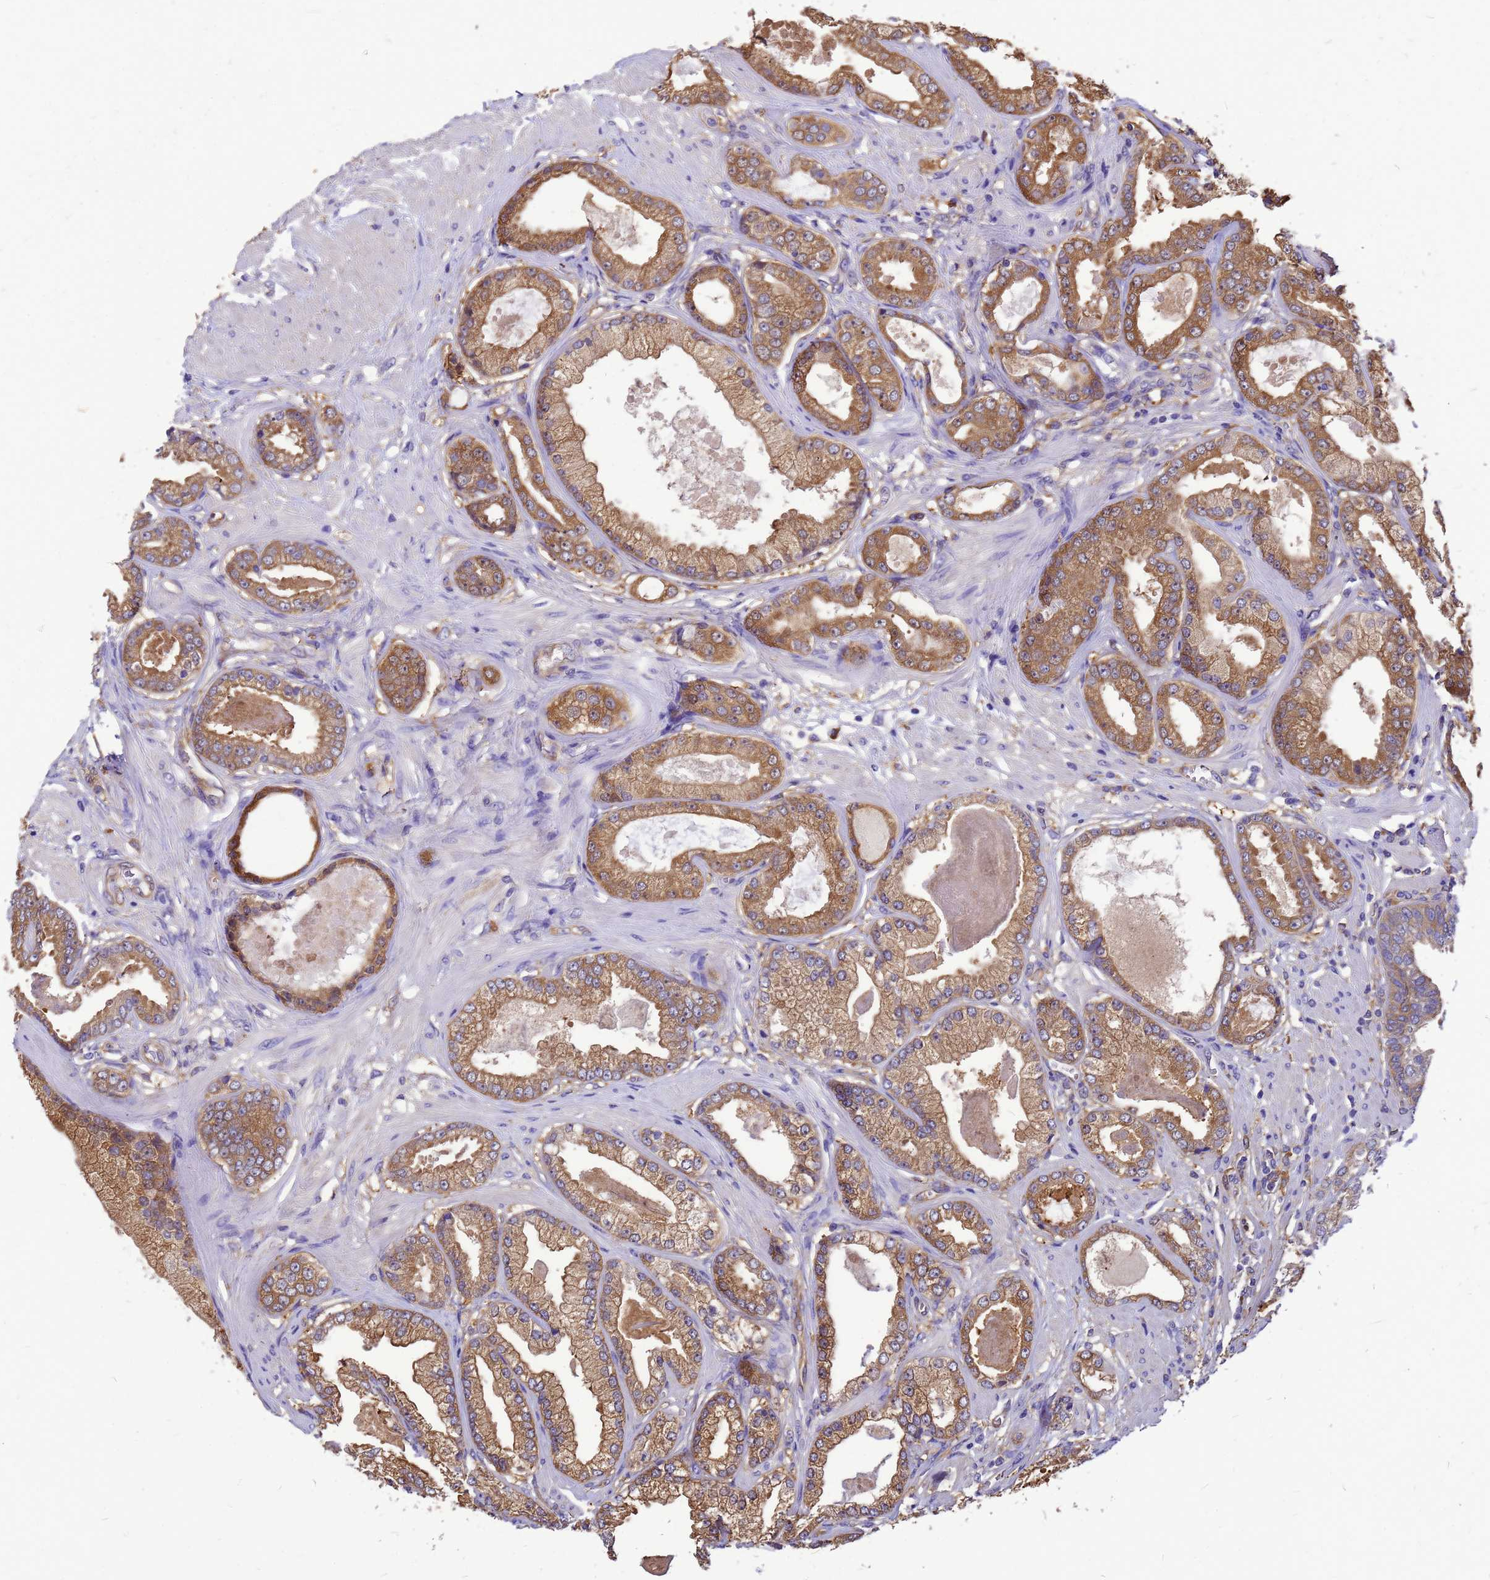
{"staining": {"intensity": "moderate", "quantity": ">75%", "location": "cytoplasmic/membranous"}, "tissue": "prostate cancer", "cell_type": "Tumor cells", "image_type": "cancer", "snomed": [{"axis": "morphology", "description": "Adenocarcinoma, Low grade"}, {"axis": "topography", "description": "Prostate"}], "caption": "IHC (DAB) staining of human prostate cancer exhibits moderate cytoplasmic/membranous protein staining in approximately >75% of tumor cells.", "gene": "GID4", "patient": {"sex": "male", "age": 64}}